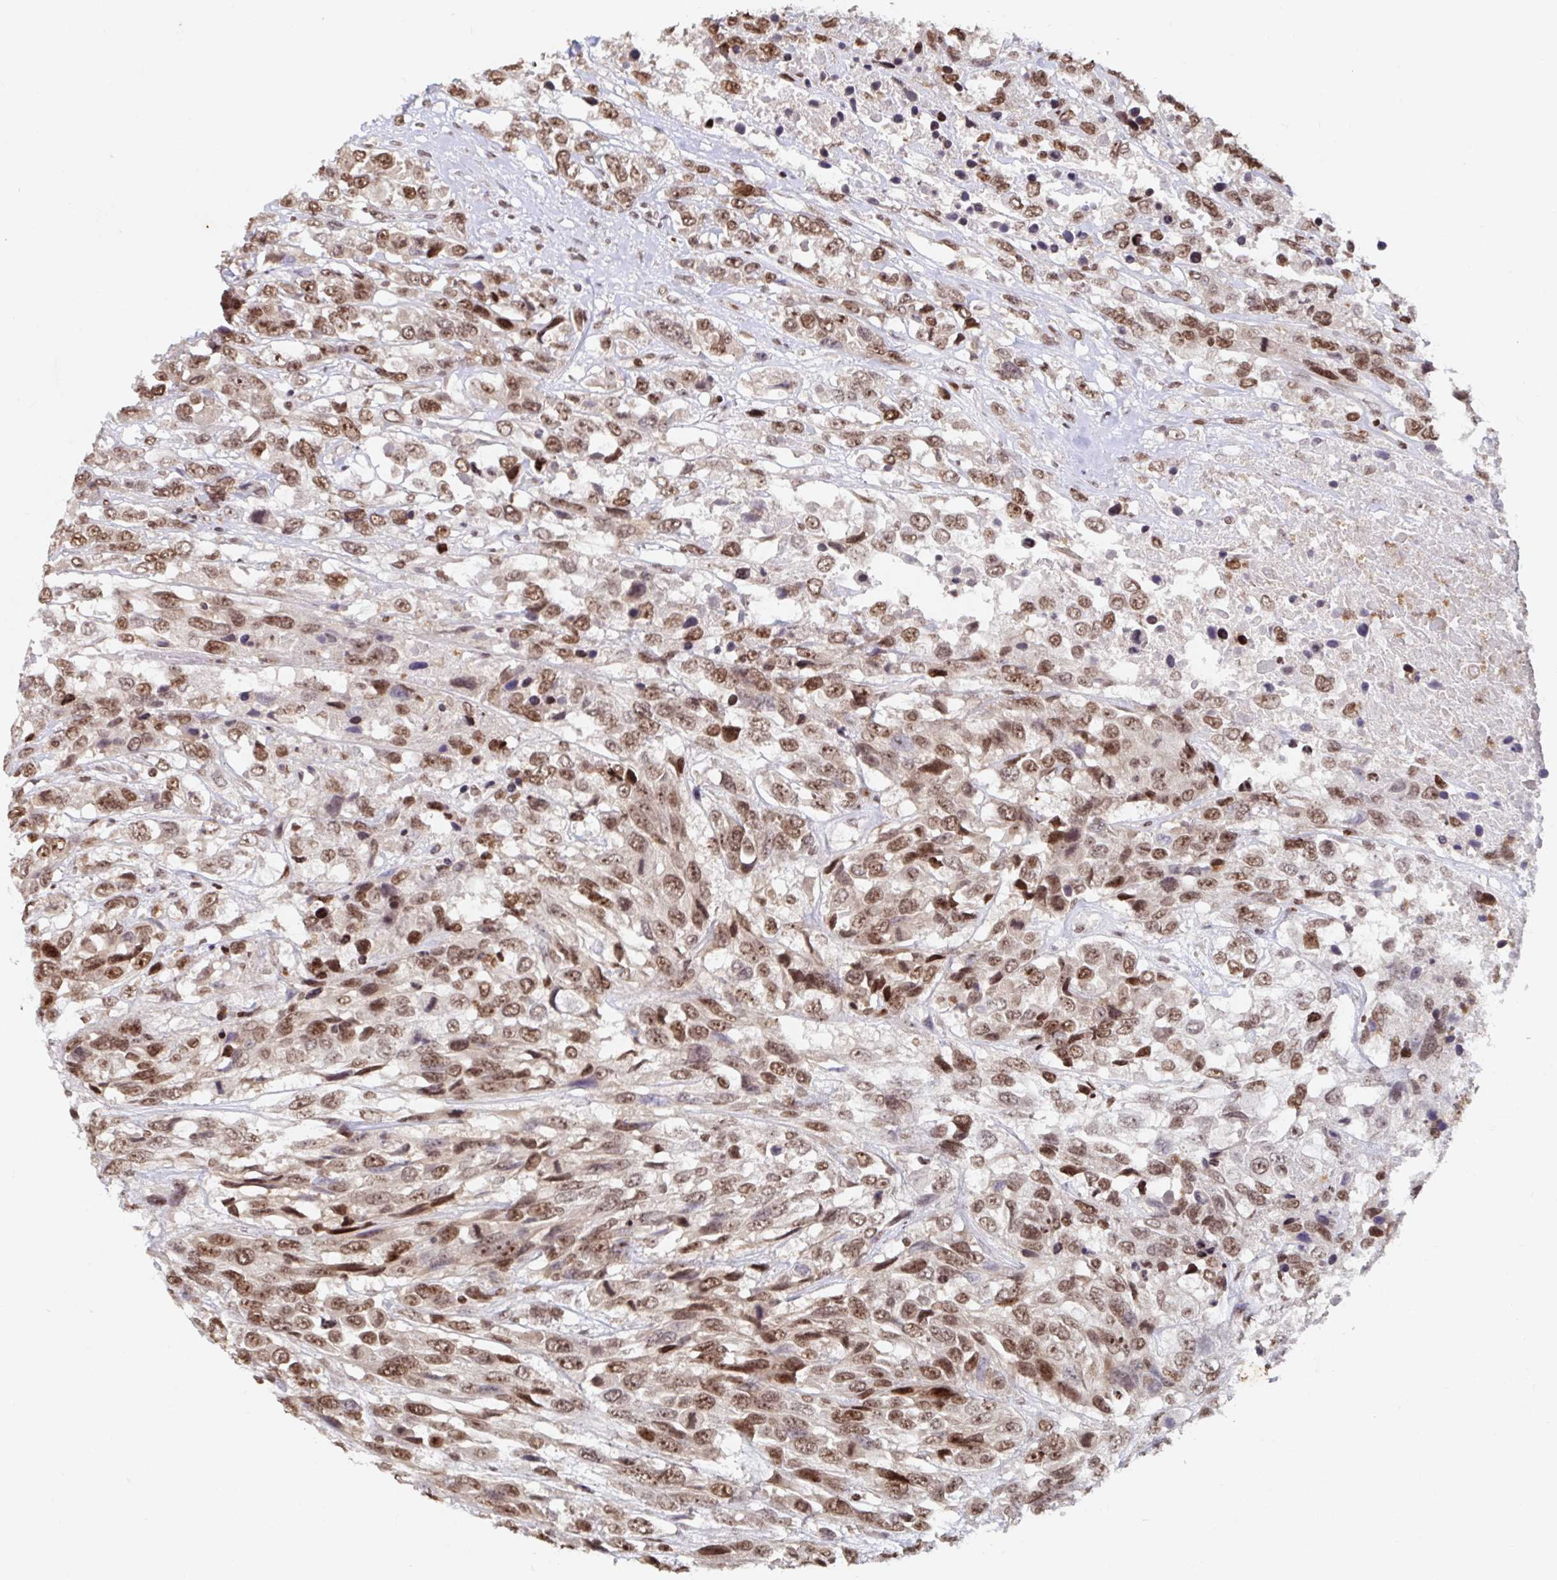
{"staining": {"intensity": "moderate", "quantity": ">75%", "location": "nuclear"}, "tissue": "urothelial cancer", "cell_type": "Tumor cells", "image_type": "cancer", "snomed": [{"axis": "morphology", "description": "Urothelial carcinoma, High grade"}, {"axis": "topography", "description": "Urinary bladder"}], "caption": "About >75% of tumor cells in human urothelial cancer reveal moderate nuclear protein expression as visualized by brown immunohistochemical staining.", "gene": "C19orf53", "patient": {"sex": "female", "age": 70}}